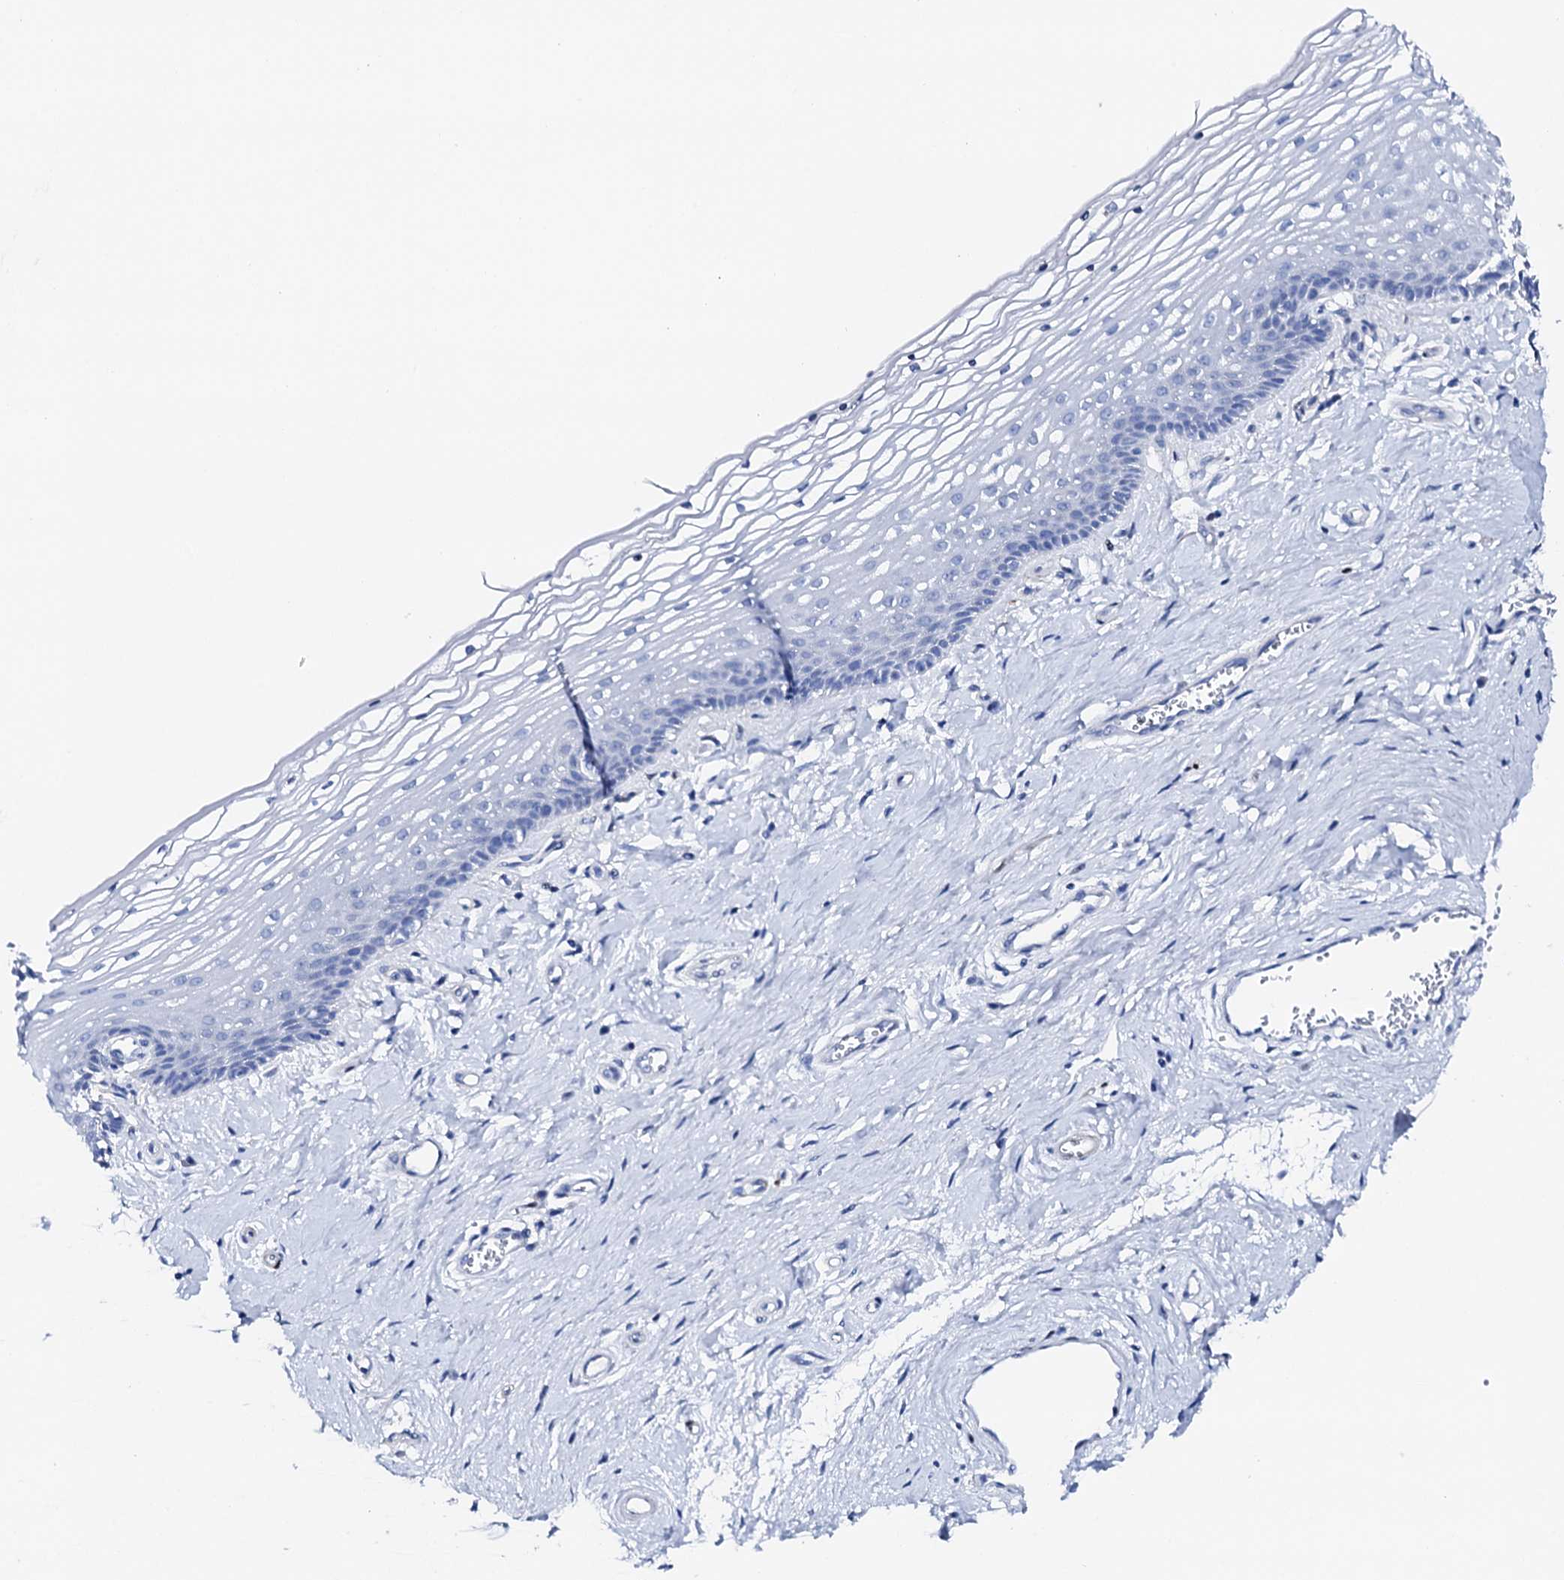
{"staining": {"intensity": "negative", "quantity": "none", "location": "none"}, "tissue": "vagina", "cell_type": "Squamous epithelial cells", "image_type": "normal", "snomed": [{"axis": "morphology", "description": "Normal tissue, NOS"}, {"axis": "topography", "description": "Vagina"}], "caption": "Histopathology image shows no protein positivity in squamous epithelial cells of benign vagina.", "gene": "NRIP2", "patient": {"sex": "female", "age": 46}}